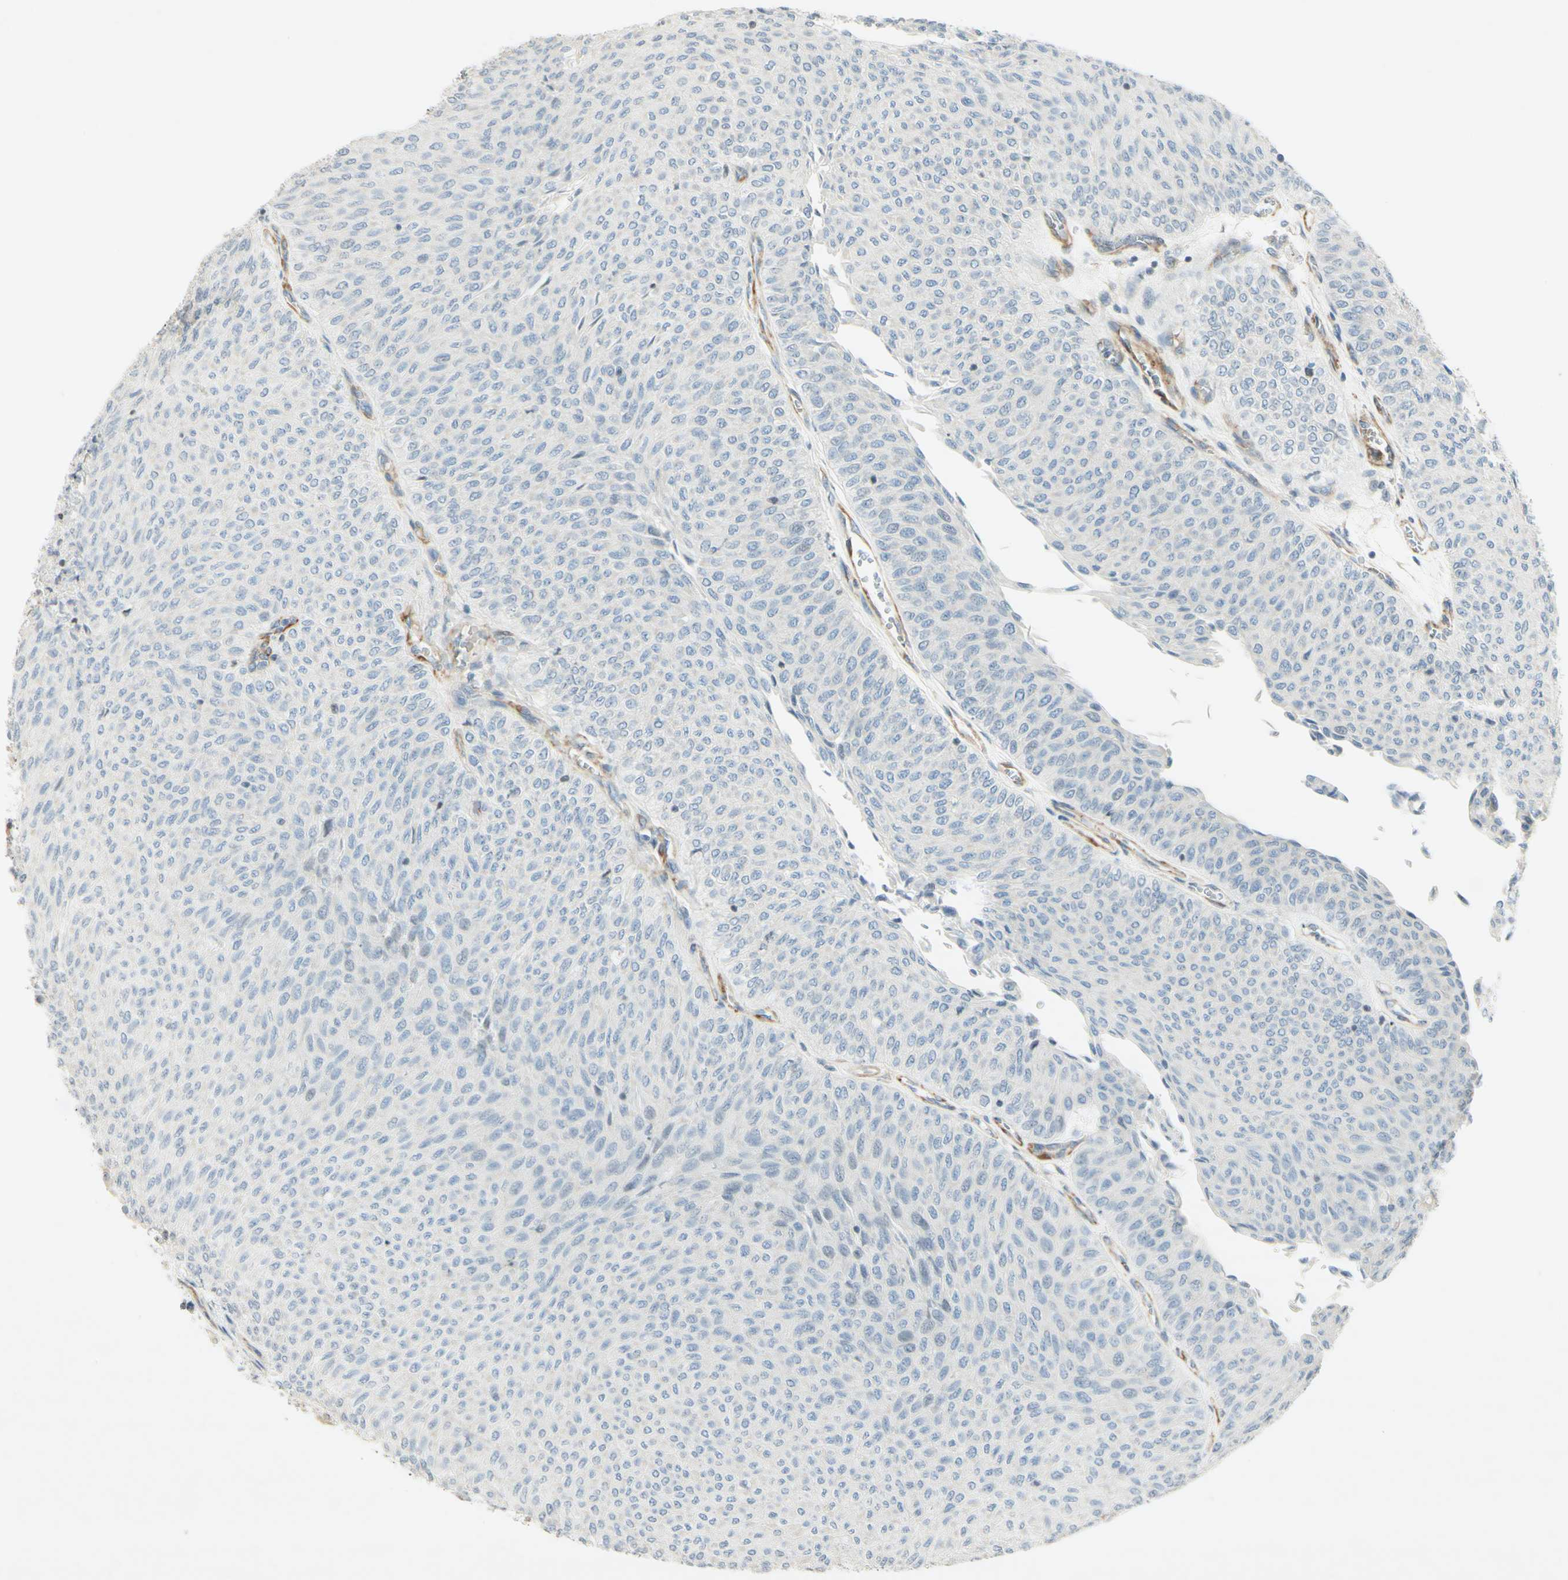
{"staining": {"intensity": "negative", "quantity": "none", "location": "none"}, "tissue": "urothelial cancer", "cell_type": "Tumor cells", "image_type": "cancer", "snomed": [{"axis": "morphology", "description": "Urothelial carcinoma, Low grade"}, {"axis": "topography", "description": "Urinary bladder"}], "caption": "DAB immunohistochemical staining of human low-grade urothelial carcinoma exhibits no significant expression in tumor cells.", "gene": "MAP1B", "patient": {"sex": "male", "age": 78}}